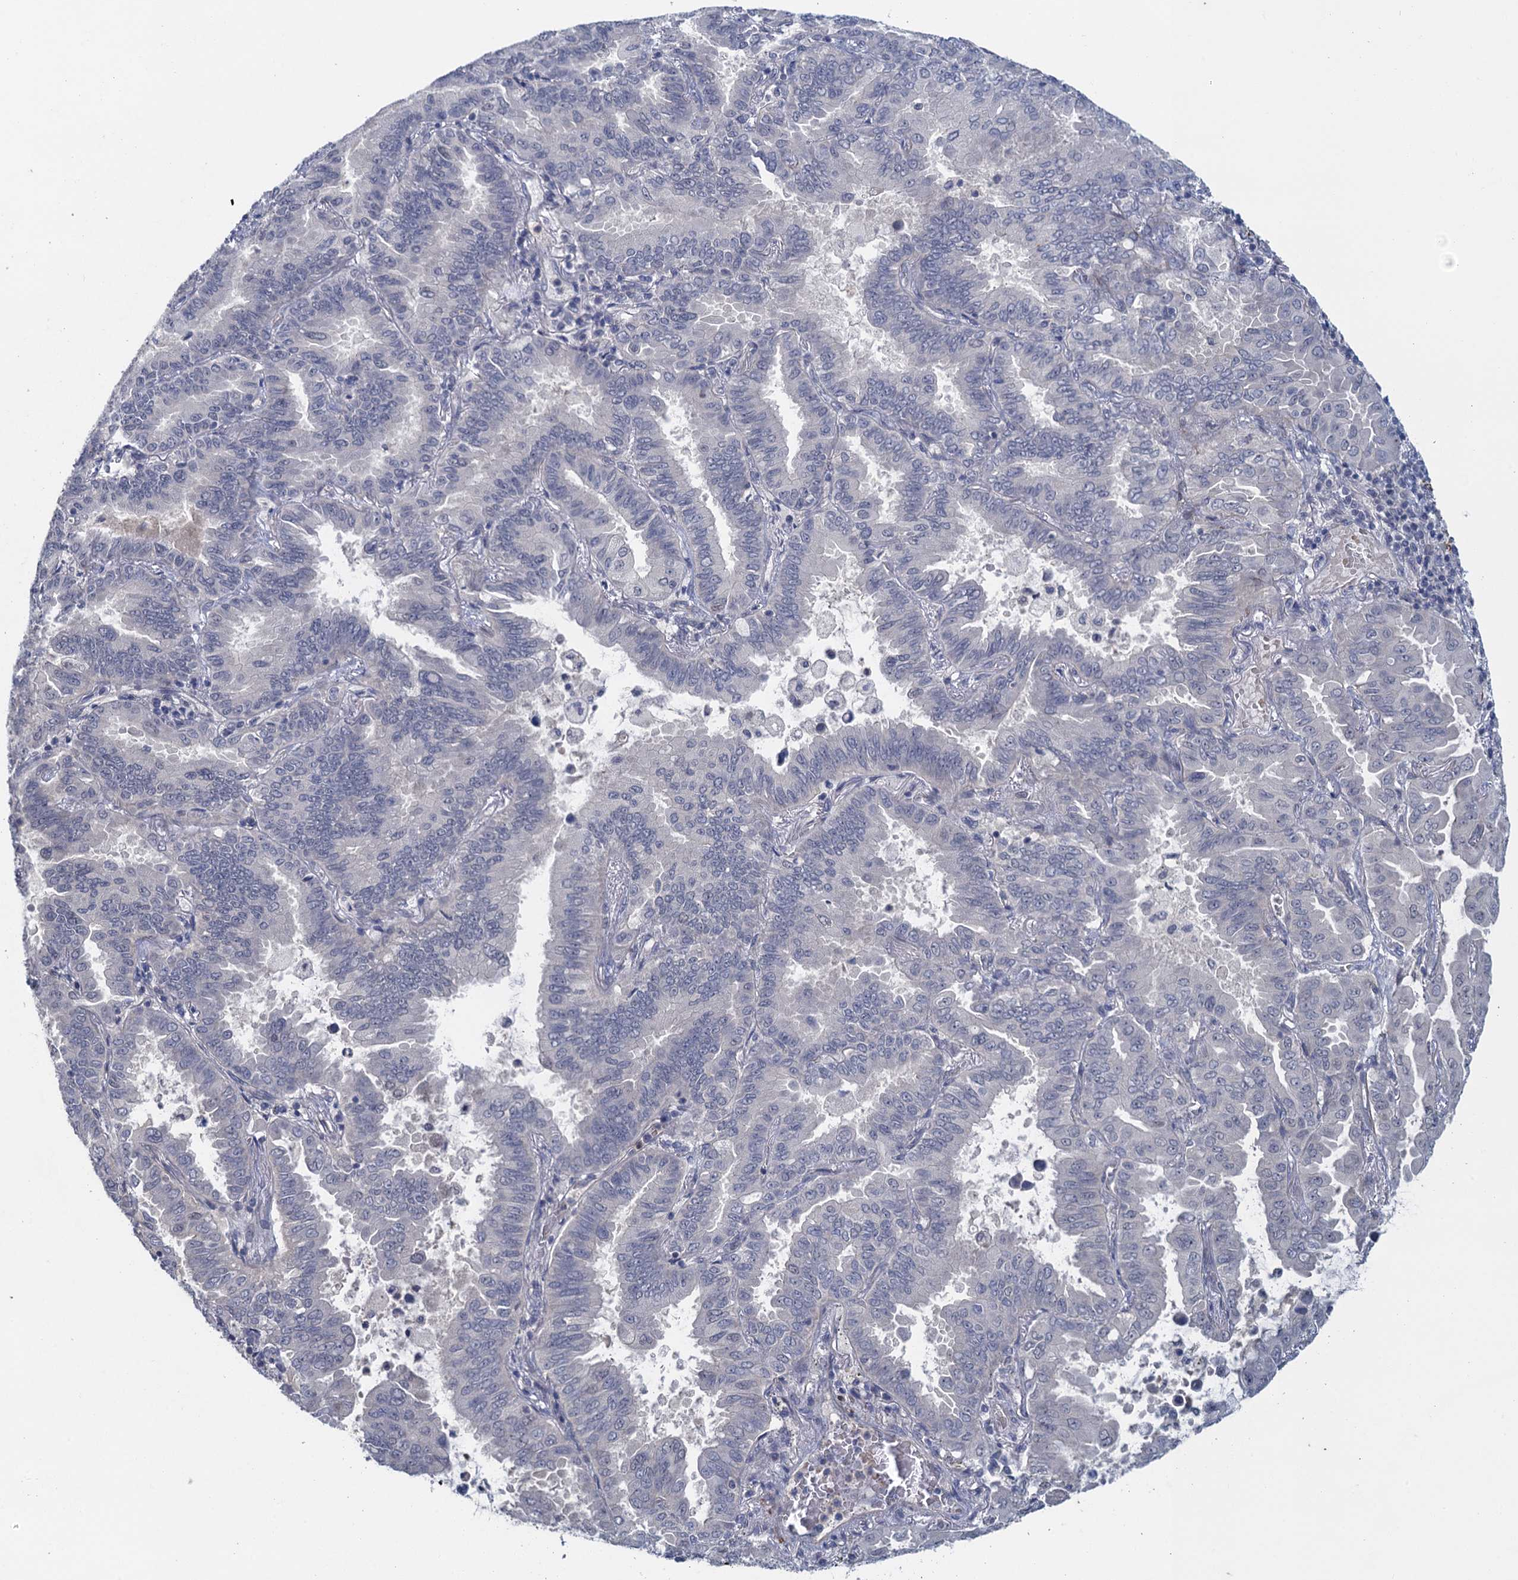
{"staining": {"intensity": "negative", "quantity": "none", "location": "none"}, "tissue": "lung cancer", "cell_type": "Tumor cells", "image_type": "cancer", "snomed": [{"axis": "morphology", "description": "Adenocarcinoma, NOS"}, {"axis": "topography", "description": "Lung"}], "caption": "Tumor cells are negative for brown protein staining in lung cancer (adenocarcinoma).", "gene": "MYO16", "patient": {"sex": "male", "age": 64}}